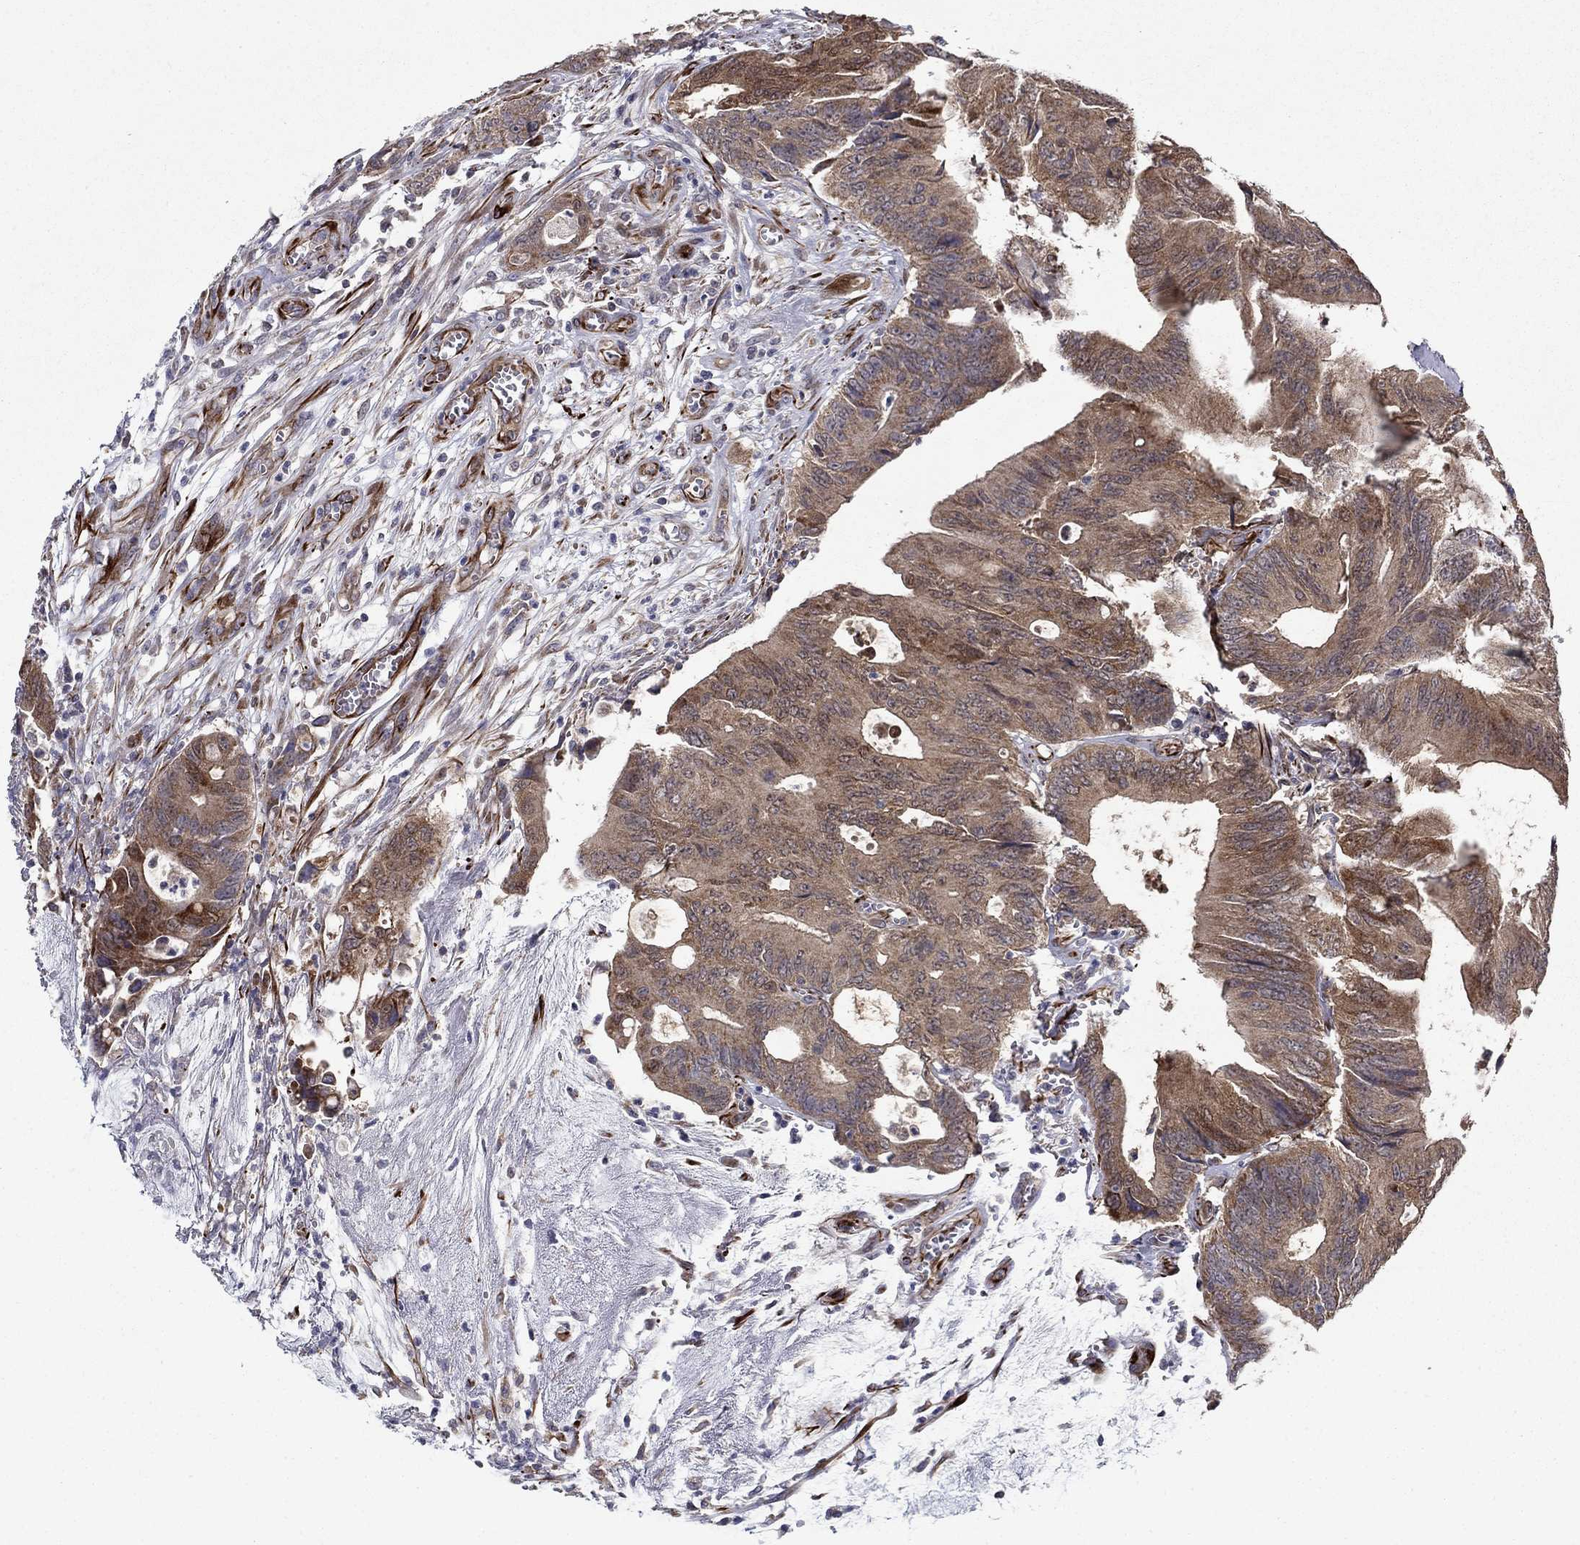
{"staining": {"intensity": "moderate", "quantity": ">75%", "location": "cytoplasmic/membranous"}, "tissue": "colorectal cancer", "cell_type": "Tumor cells", "image_type": "cancer", "snomed": [{"axis": "morphology", "description": "Normal tissue, NOS"}, {"axis": "morphology", "description": "Adenocarcinoma, NOS"}, {"axis": "topography", "description": "Colon"}], "caption": "Adenocarcinoma (colorectal) was stained to show a protein in brown. There is medium levels of moderate cytoplasmic/membranous positivity in approximately >75% of tumor cells.", "gene": "LACTB2", "patient": {"sex": "male", "age": 65}}